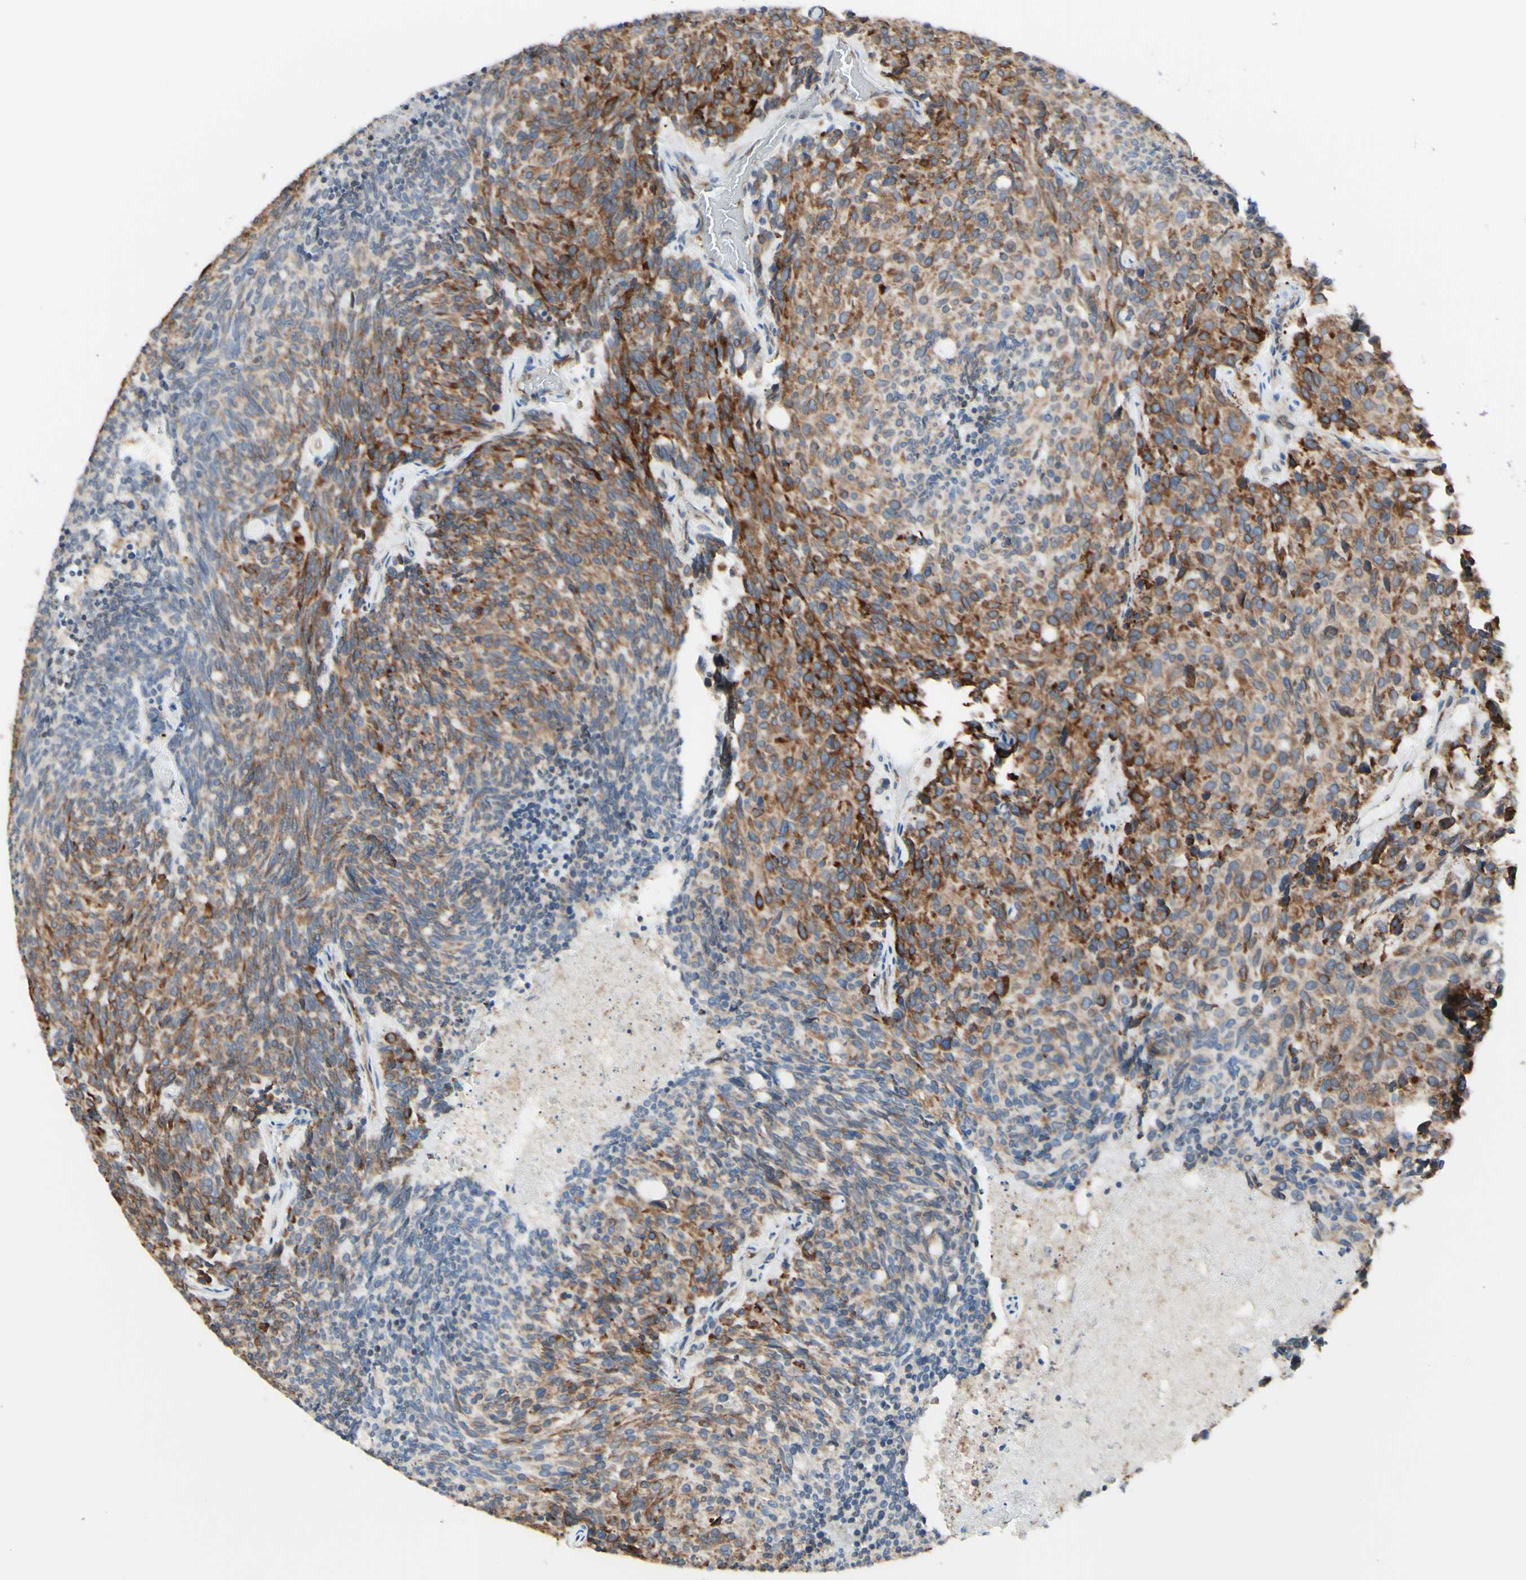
{"staining": {"intensity": "moderate", "quantity": "25%-75%", "location": "cytoplasmic/membranous"}, "tissue": "carcinoid", "cell_type": "Tumor cells", "image_type": "cancer", "snomed": [{"axis": "morphology", "description": "Carcinoid, malignant, NOS"}, {"axis": "topography", "description": "Pancreas"}], "caption": "Malignant carcinoid stained for a protein exhibits moderate cytoplasmic/membranous positivity in tumor cells. (brown staining indicates protein expression, while blue staining denotes nuclei).", "gene": "DNAJB11", "patient": {"sex": "female", "age": 54}}